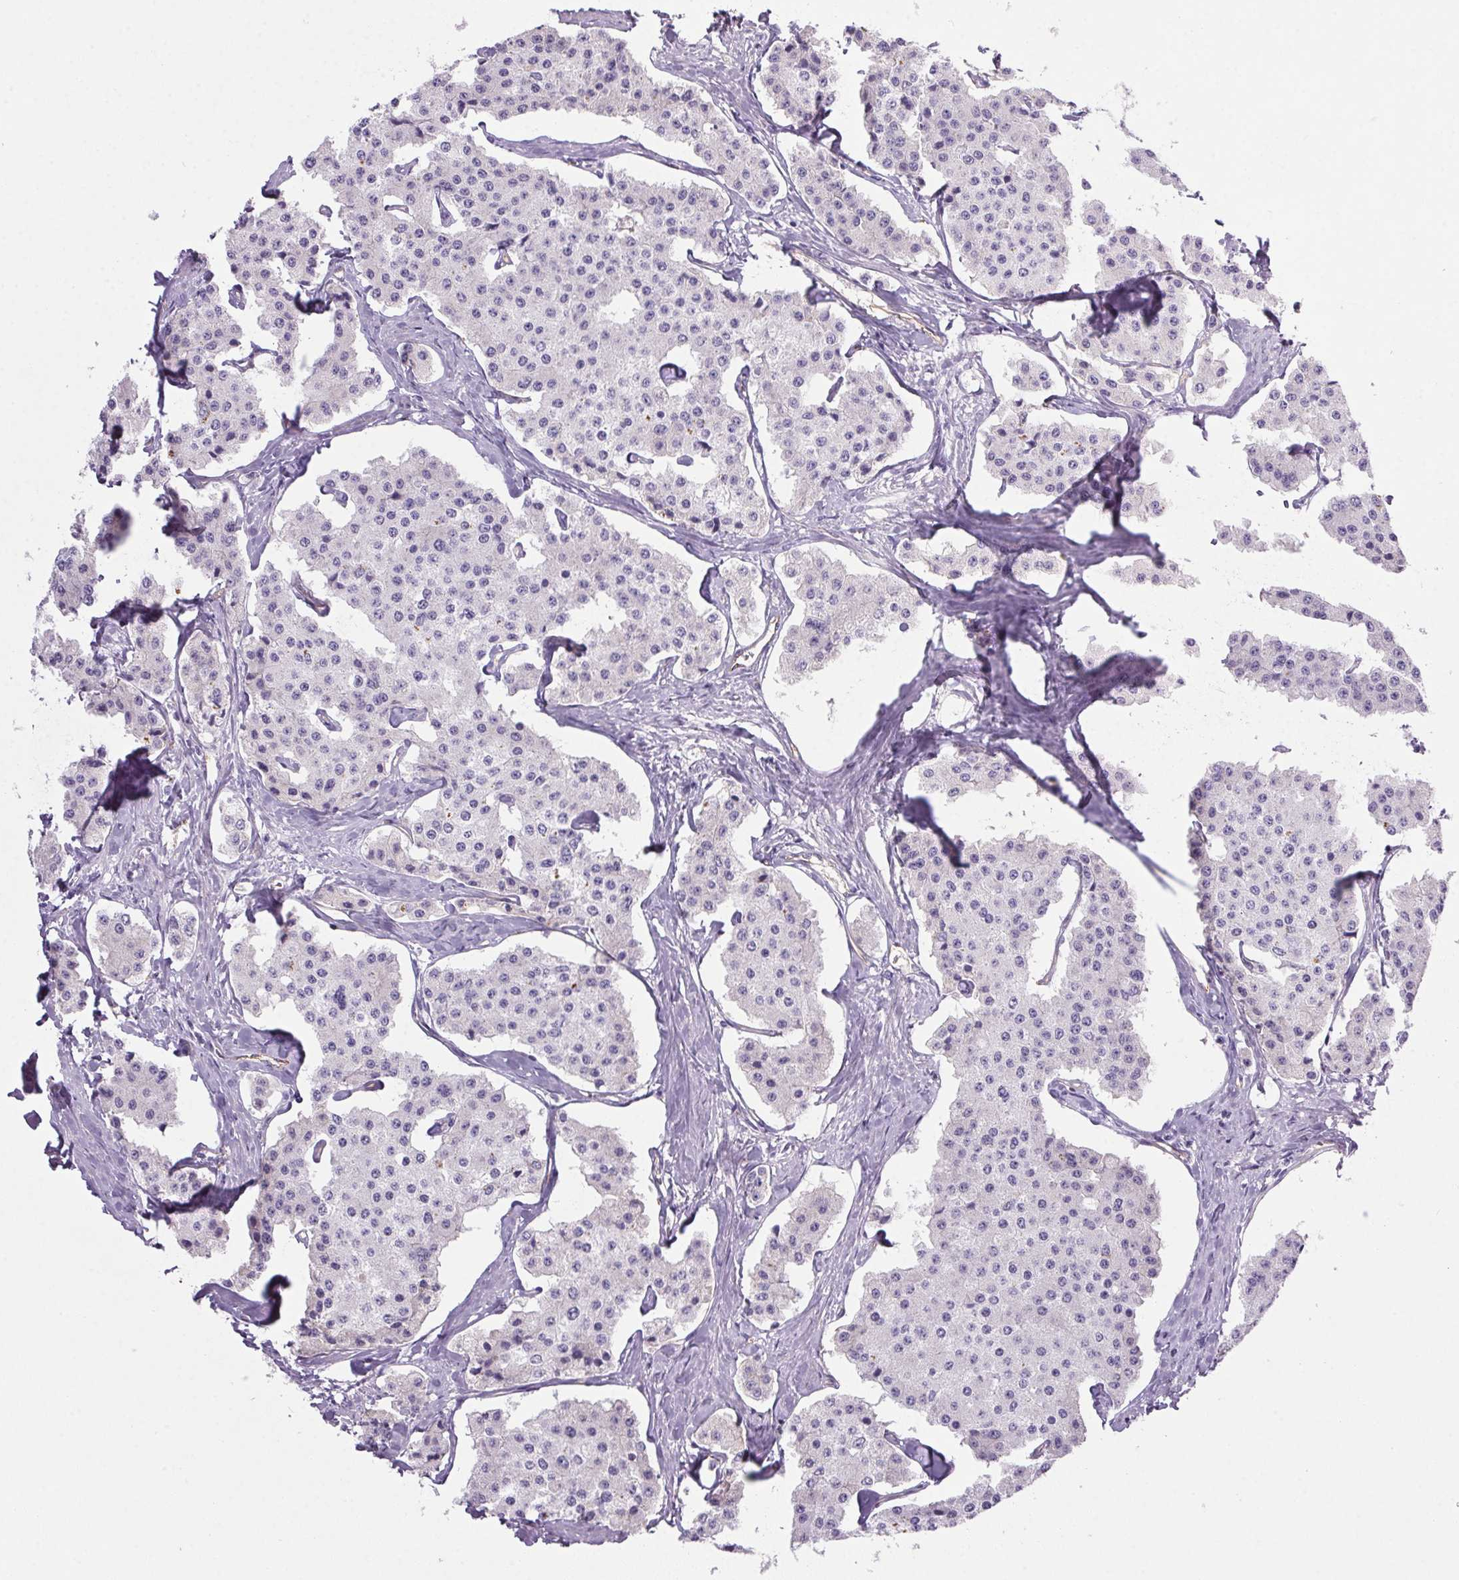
{"staining": {"intensity": "negative", "quantity": "none", "location": "none"}, "tissue": "carcinoid", "cell_type": "Tumor cells", "image_type": "cancer", "snomed": [{"axis": "morphology", "description": "Carcinoid, malignant, NOS"}, {"axis": "topography", "description": "Small intestine"}], "caption": "There is no significant staining in tumor cells of carcinoid.", "gene": "APOC4", "patient": {"sex": "female", "age": 65}}